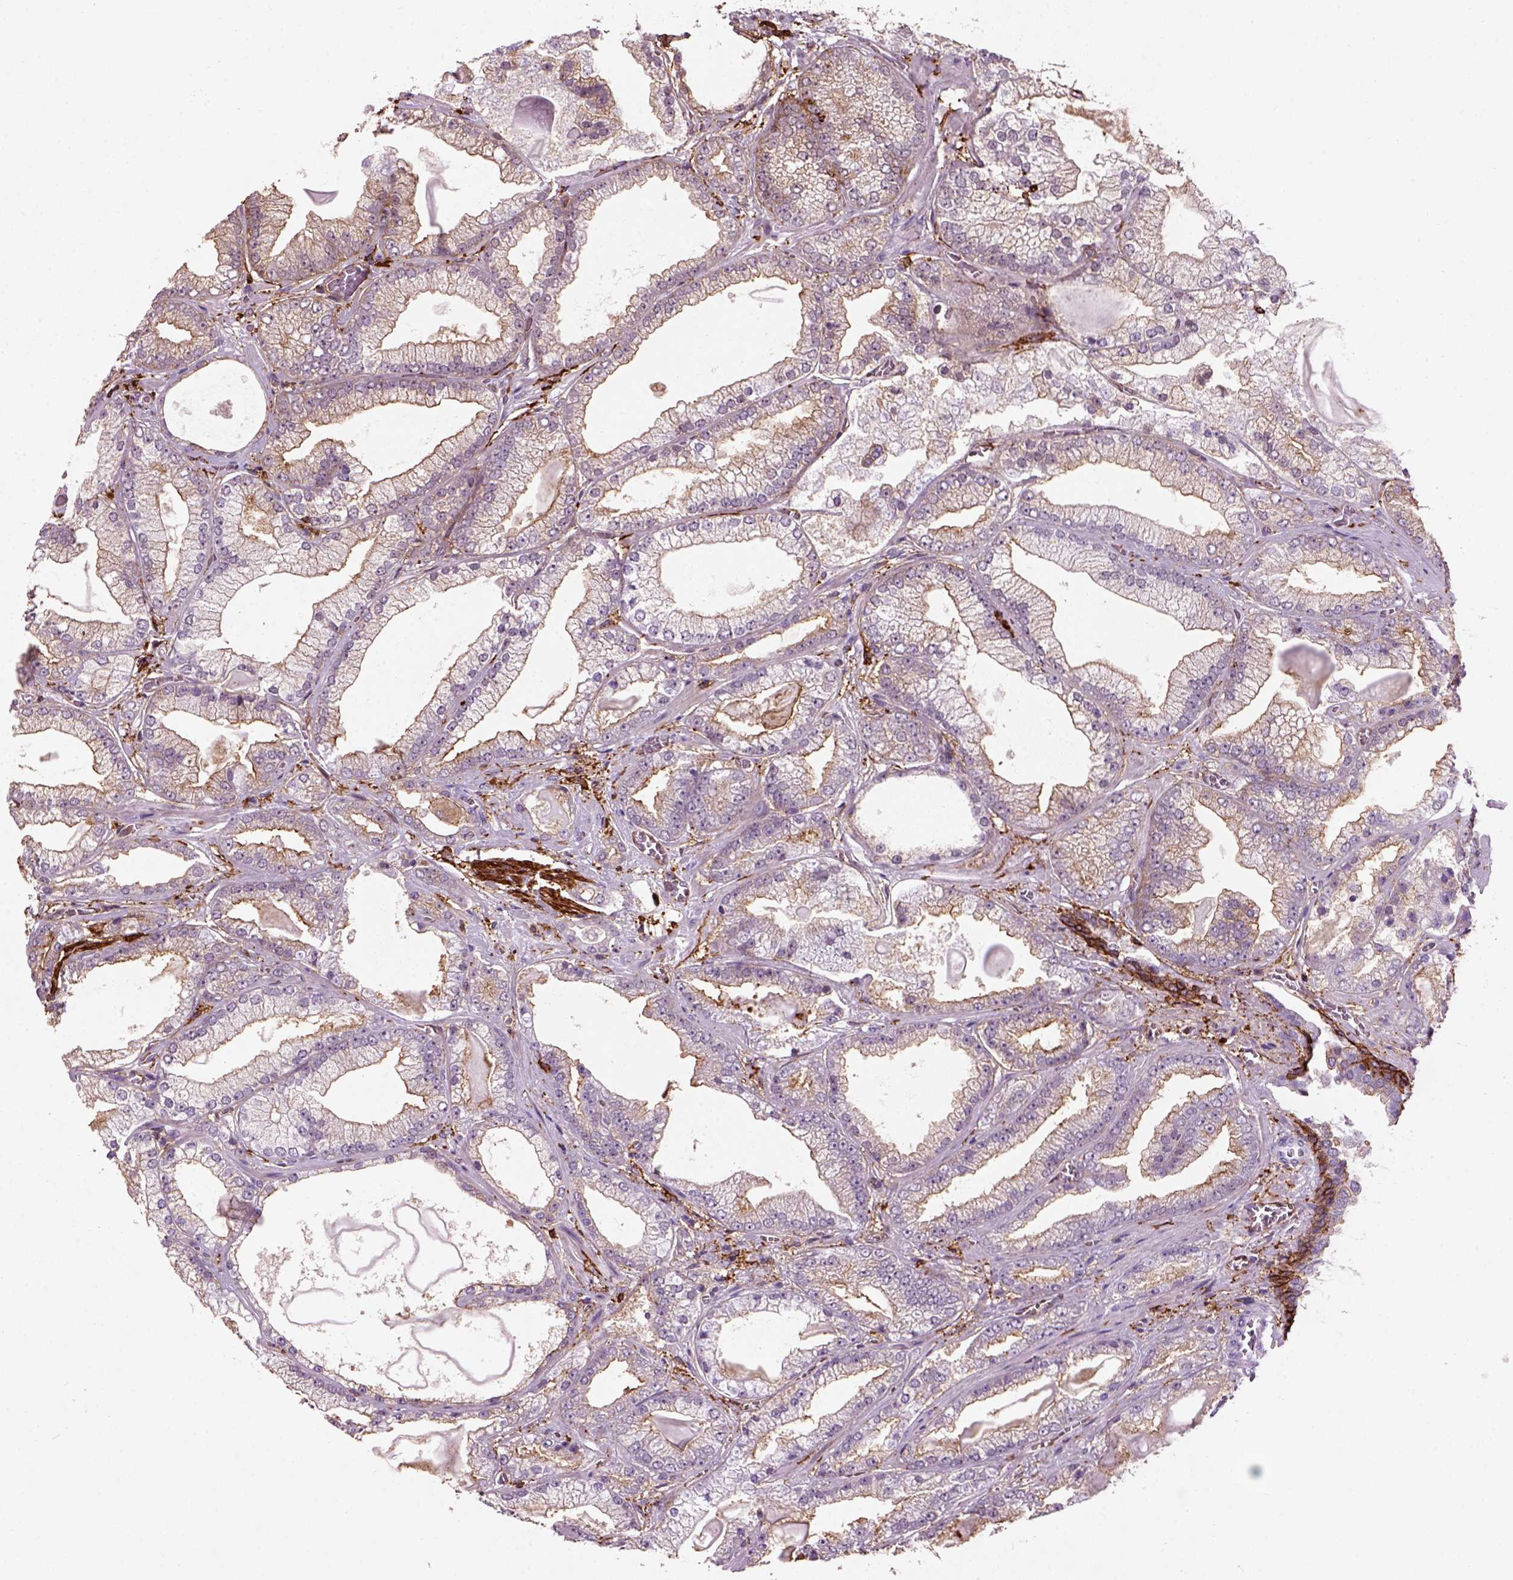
{"staining": {"intensity": "weak", "quantity": "25%-75%", "location": "cytoplasmic/membranous"}, "tissue": "prostate cancer", "cell_type": "Tumor cells", "image_type": "cancer", "snomed": [{"axis": "morphology", "description": "Adenocarcinoma, Low grade"}, {"axis": "topography", "description": "Prostate"}], "caption": "Brown immunohistochemical staining in prostate cancer (adenocarcinoma (low-grade)) exhibits weak cytoplasmic/membranous positivity in approximately 25%-75% of tumor cells.", "gene": "MARCKS", "patient": {"sex": "male", "age": 57}}